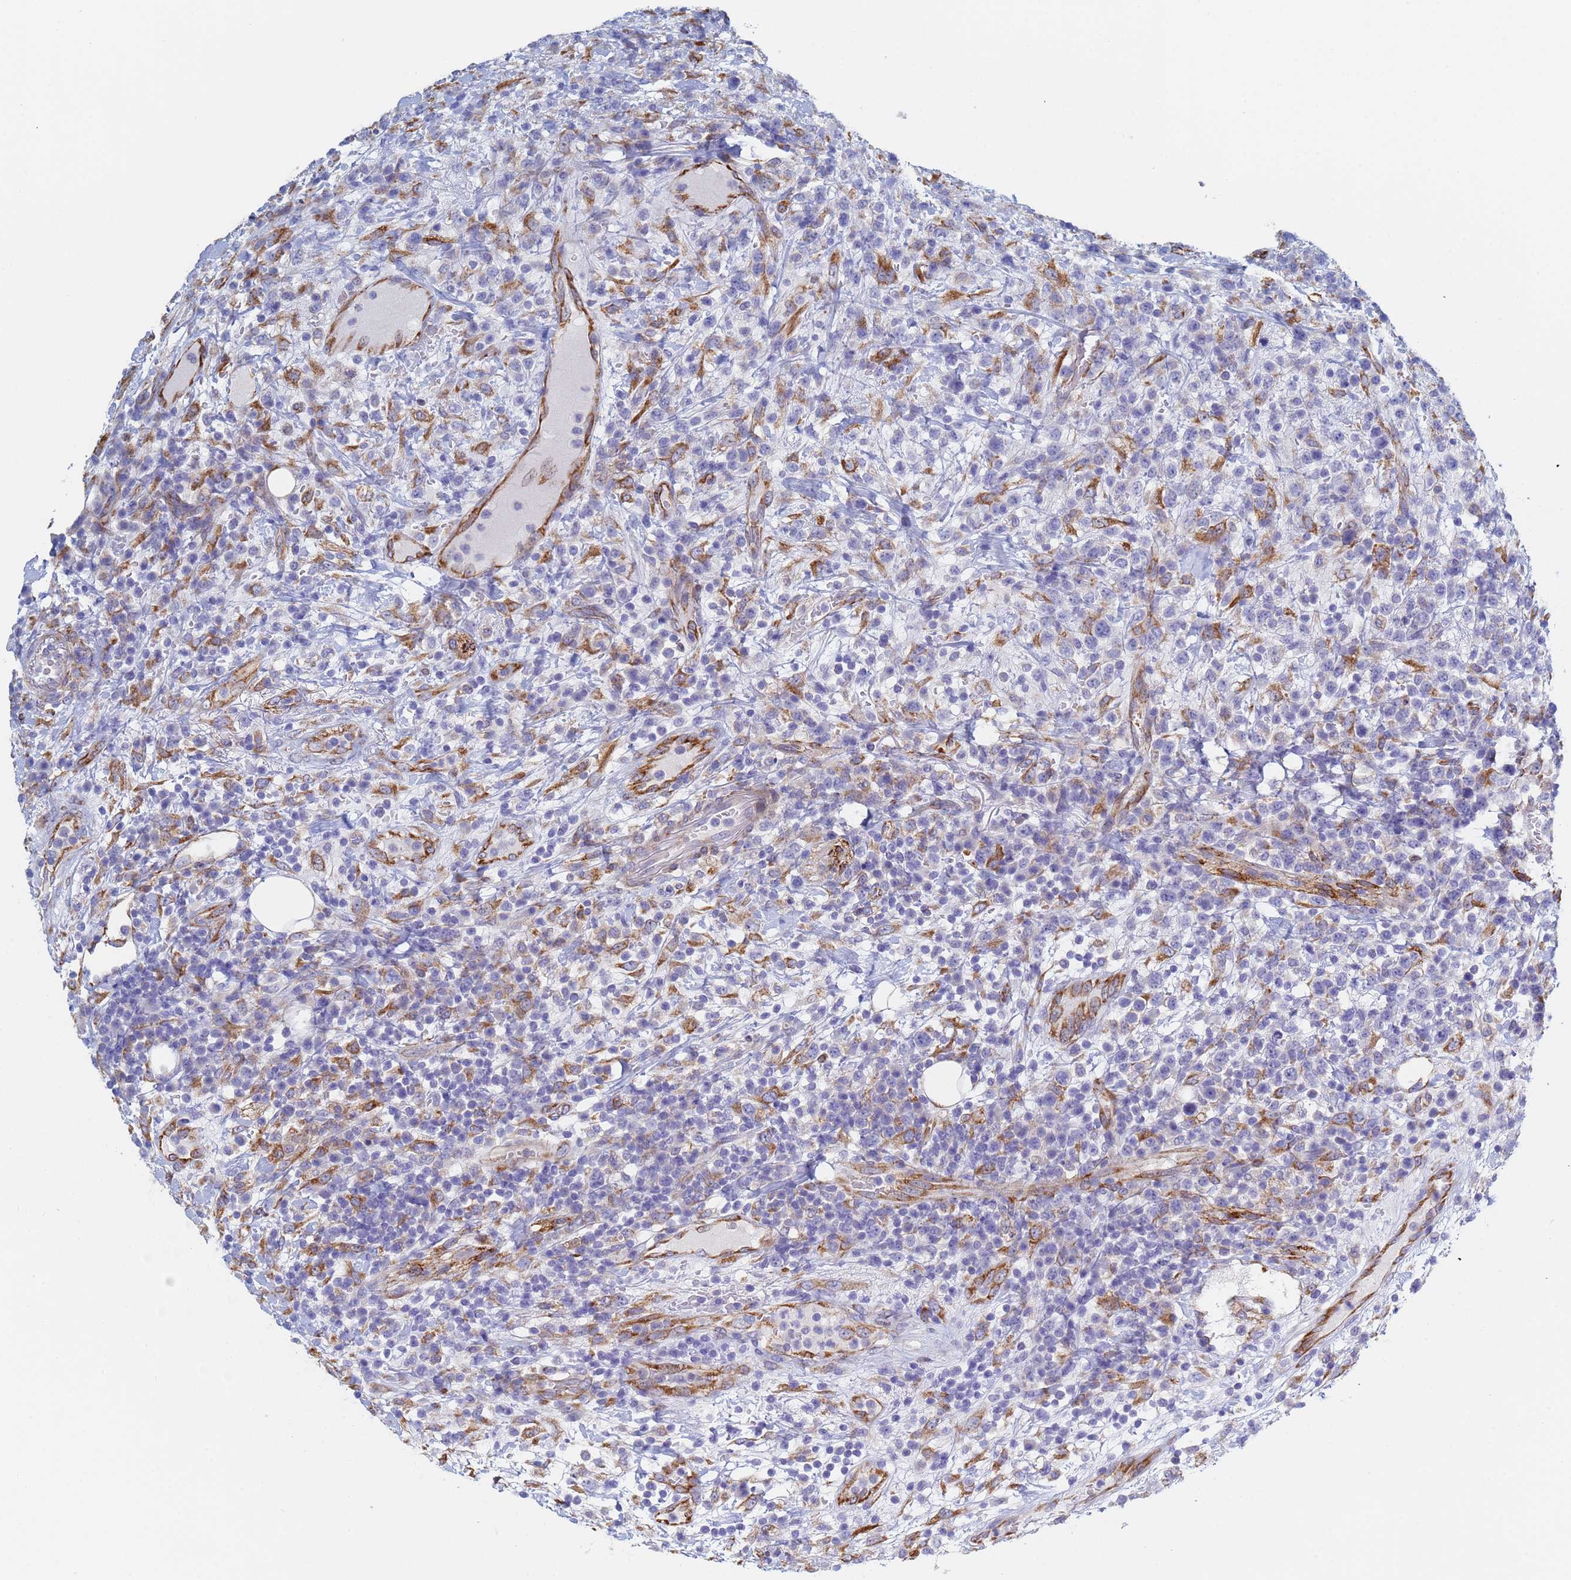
{"staining": {"intensity": "negative", "quantity": "none", "location": "none"}, "tissue": "lymphoma", "cell_type": "Tumor cells", "image_type": "cancer", "snomed": [{"axis": "morphology", "description": "Malignant lymphoma, non-Hodgkin's type, High grade"}, {"axis": "topography", "description": "Colon"}], "caption": "High power microscopy histopathology image of an immunohistochemistry (IHC) image of lymphoma, revealing no significant staining in tumor cells.", "gene": "GDAP2", "patient": {"sex": "female", "age": 53}}